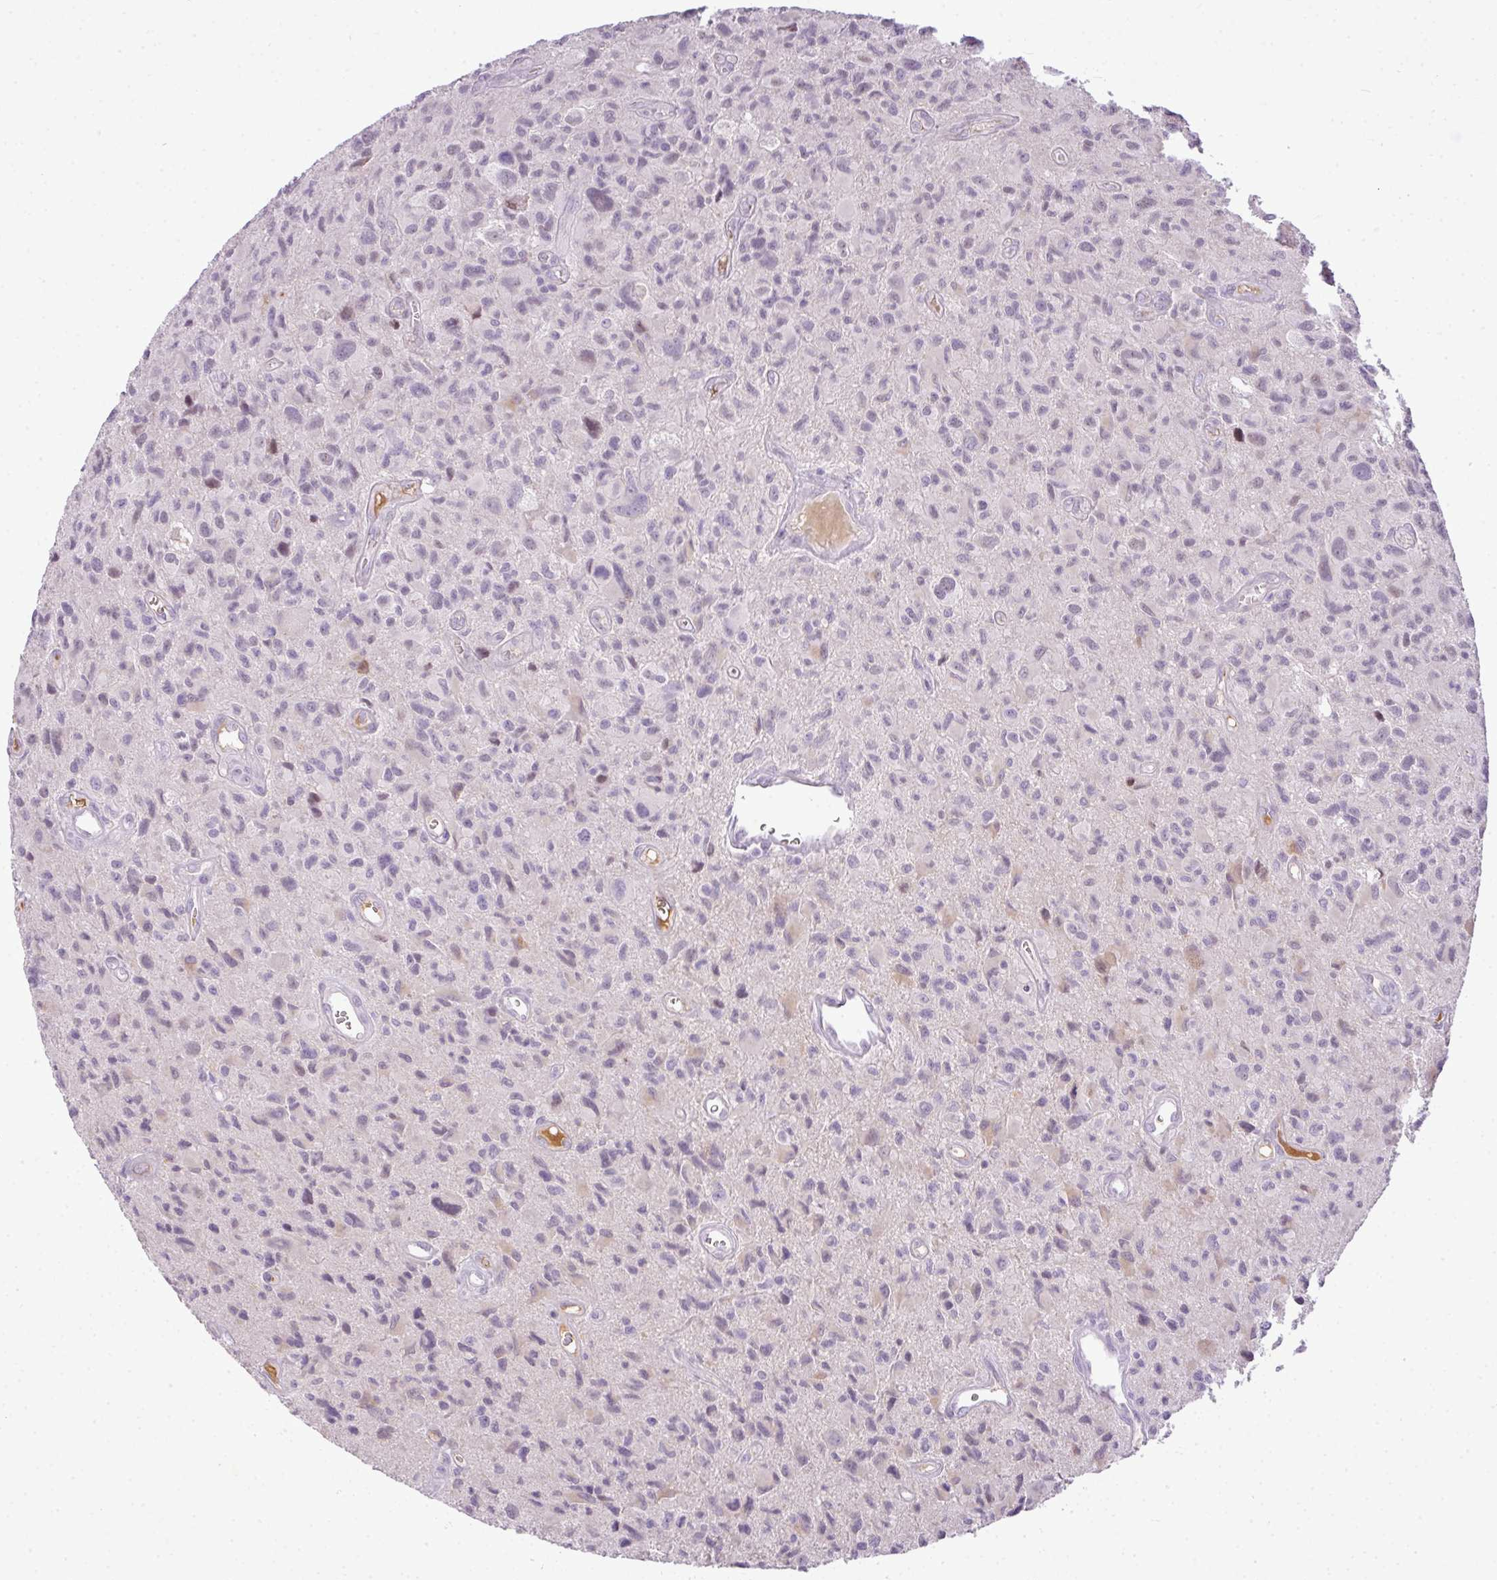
{"staining": {"intensity": "weak", "quantity": "<25%", "location": "nuclear"}, "tissue": "glioma", "cell_type": "Tumor cells", "image_type": "cancer", "snomed": [{"axis": "morphology", "description": "Glioma, malignant, High grade"}, {"axis": "topography", "description": "Brain"}], "caption": "This is a histopathology image of IHC staining of glioma, which shows no staining in tumor cells.", "gene": "C4B", "patient": {"sex": "male", "age": 76}}